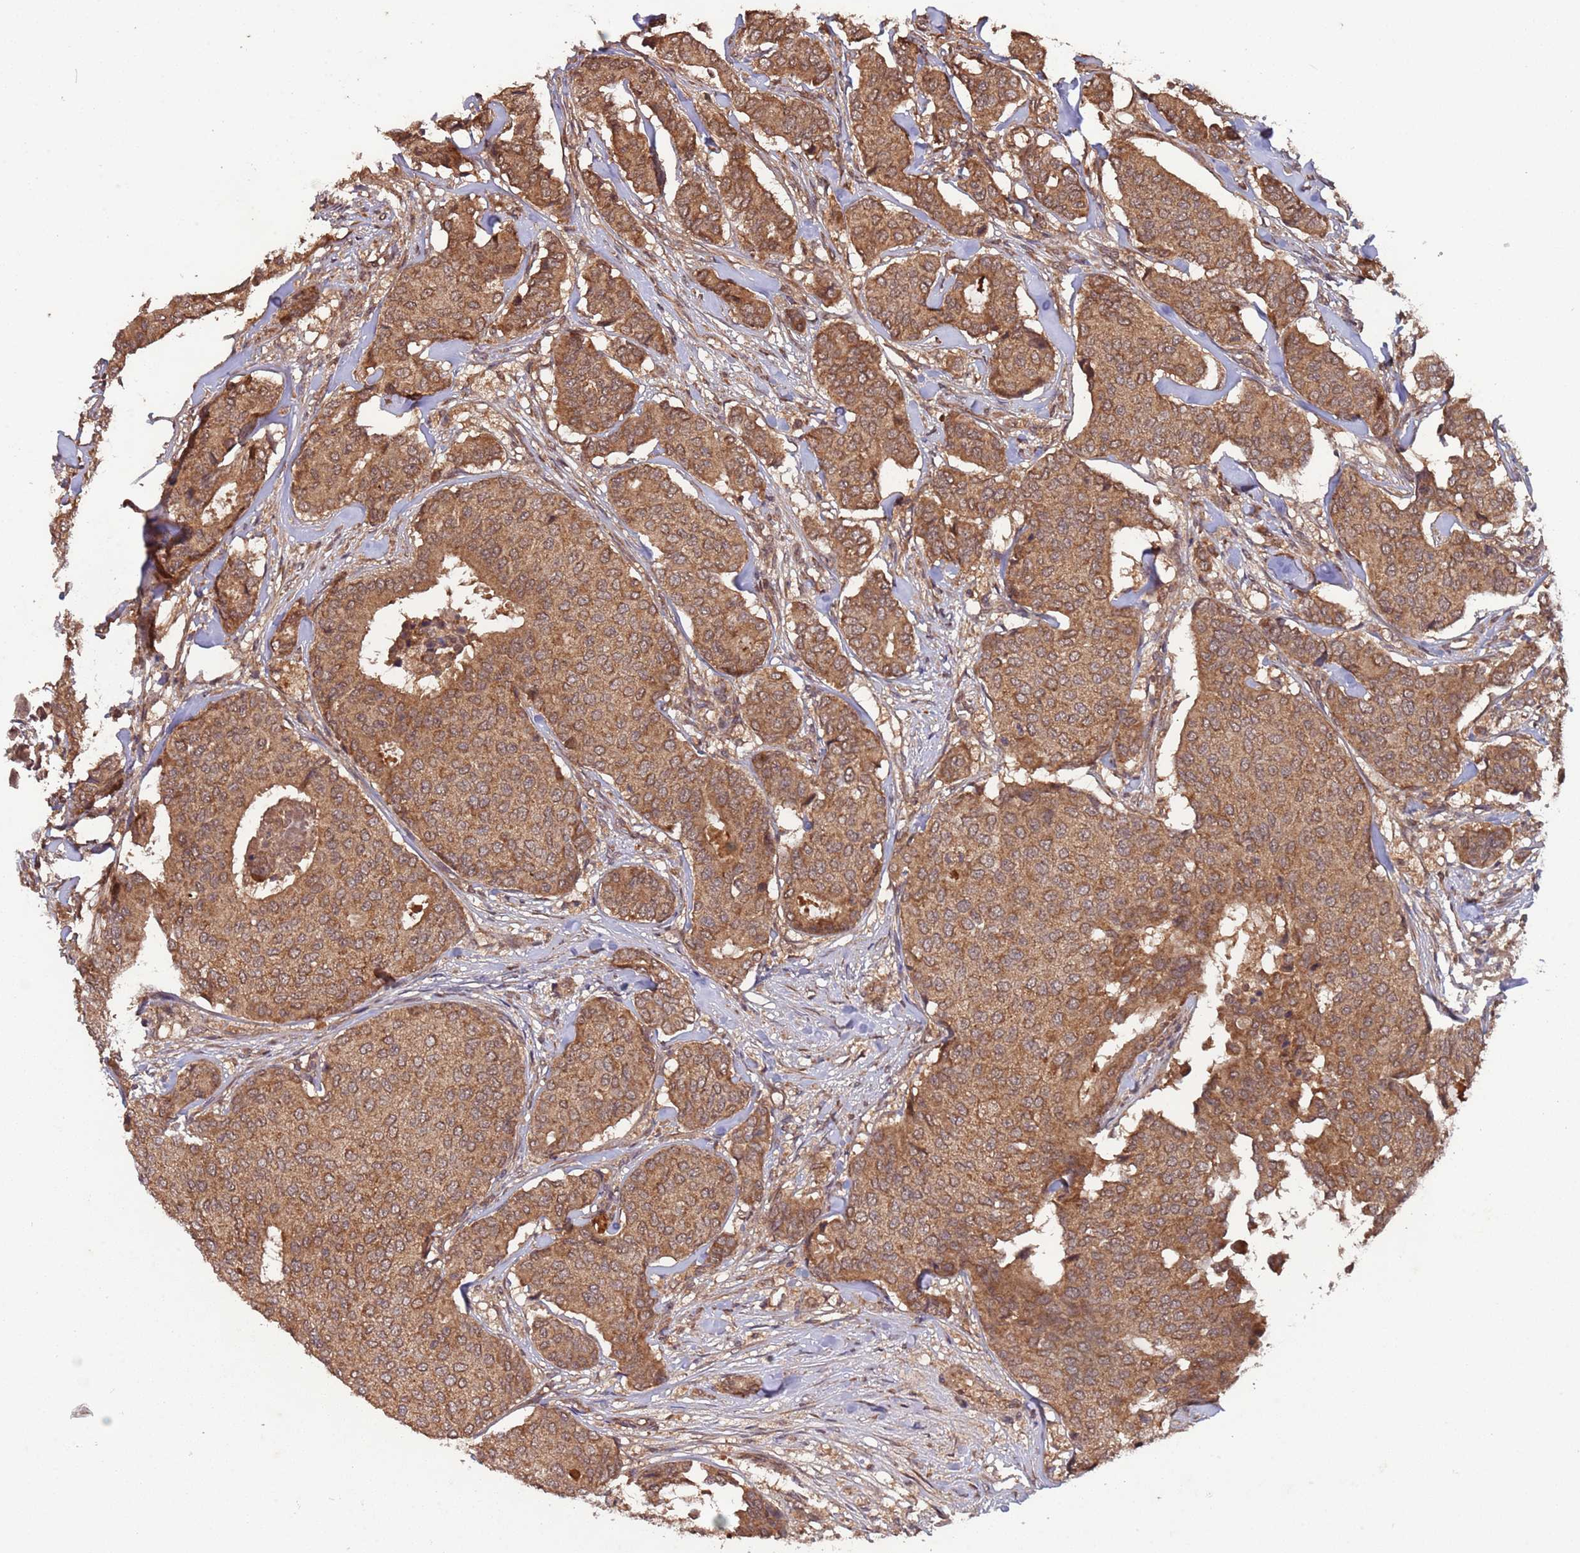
{"staining": {"intensity": "moderate", "quantity": ">75%", "location": "cytoplasmic/membranous"}, "tissue": "breast cancer", "cell_type": "Tumor cells", "image_type": "cancer", "snomed": [{"axis": "morphology", "description": "Duct carcinoma"}, {"axis": "topography", "description": "Breast"}], "caption": "Human invasive ductal carcinoma (breast) stained with a brown dye shows moderate cytoplasmic/membranous positive positivity in about >75% of tumor cells.", "gene": "ERI1", "patient": {"sex": "female", "age": 75}}